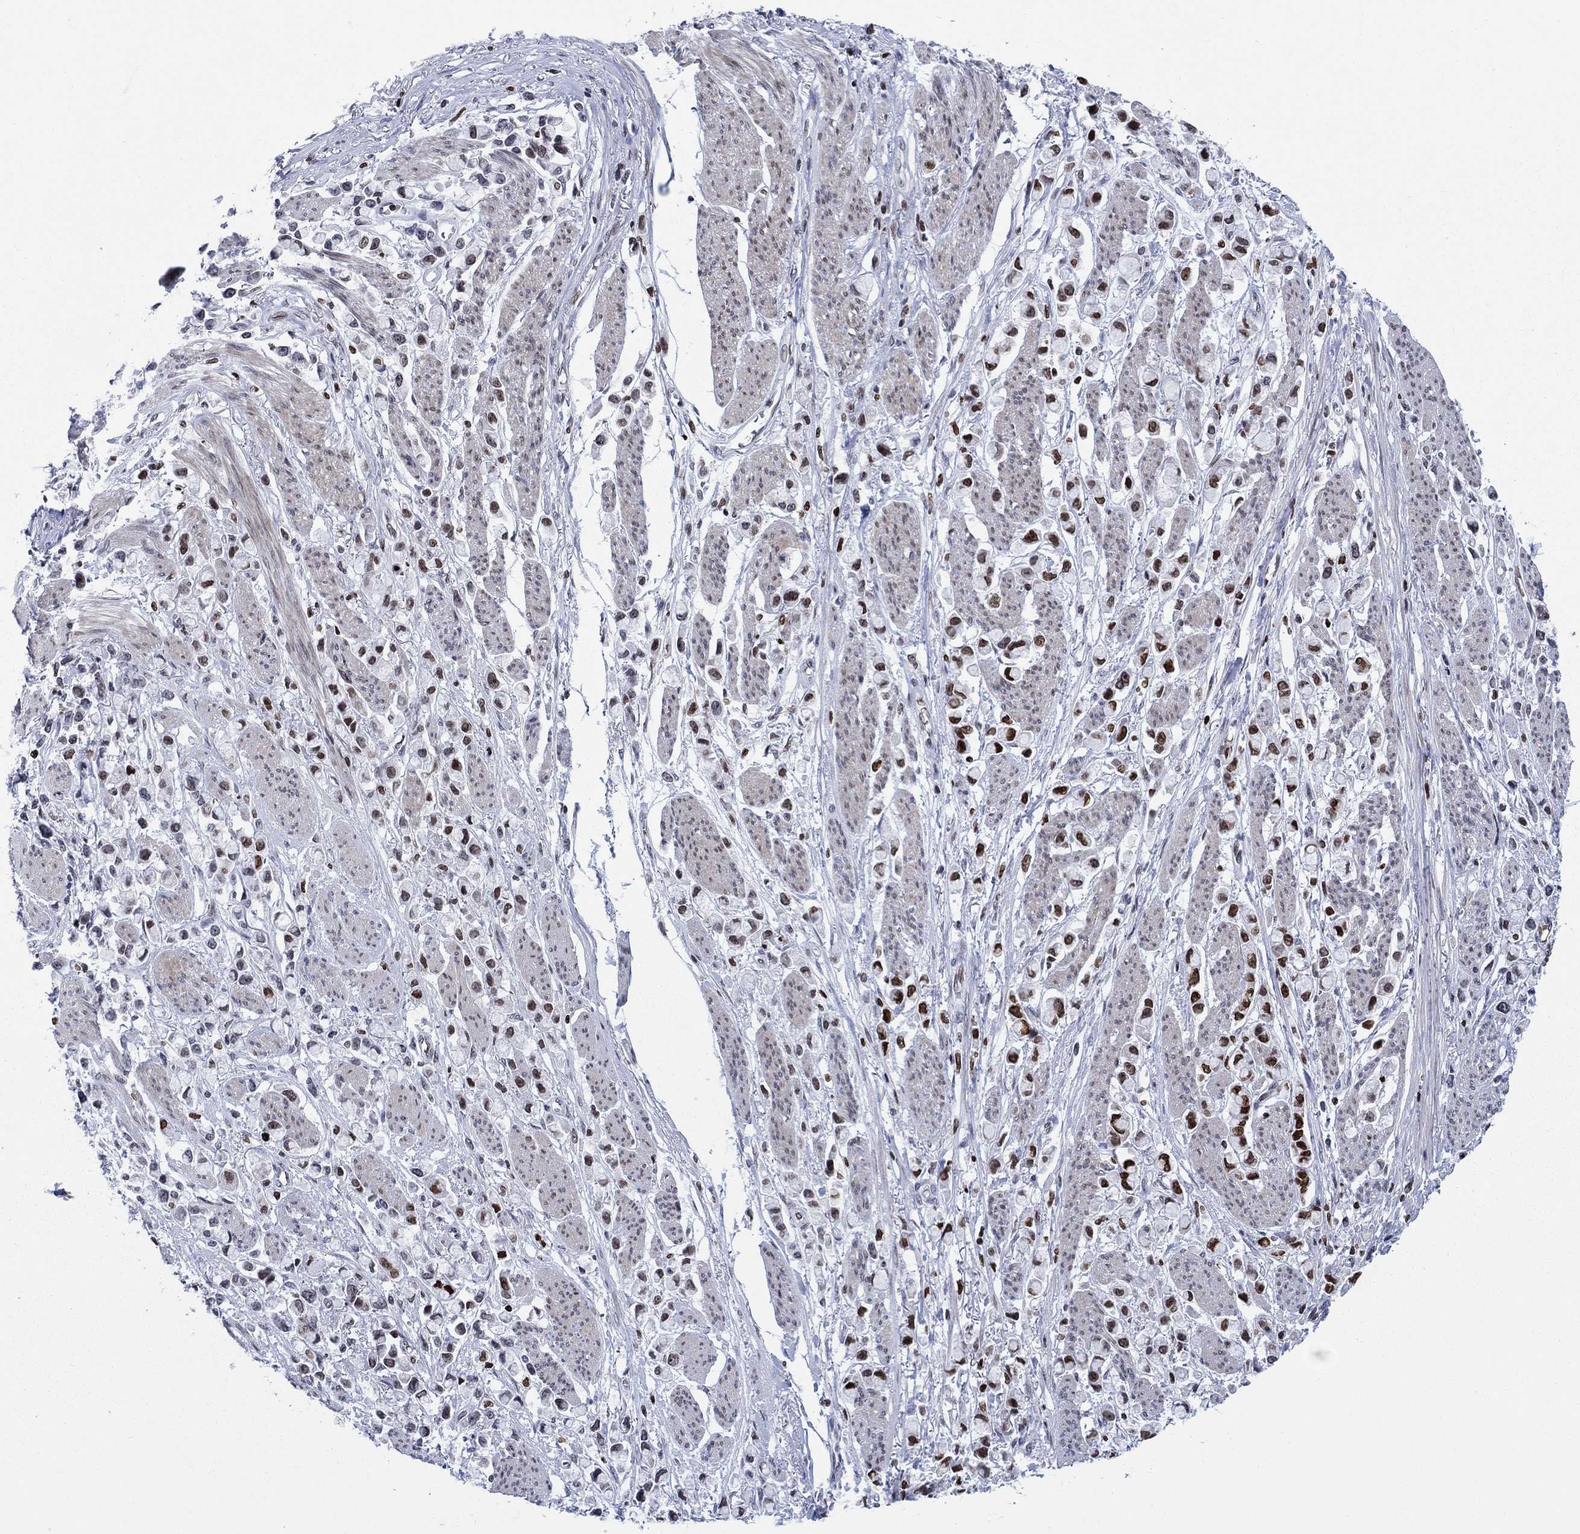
{"staining": {"intensity": "strong", "quantity": "25%-75%", "location": "nuclear"}, "tissue": "stomach cancer", "cell_type": "Tumor cells", "image_type": "cancer", "snomed": [{"axis": "morphology", "description": "Adenocarcinoma, NOS"}, {"axis": "topography", "description": "Stomach"}], "caption": "DAB (3,3'-diaminobenzidine) immunohistochemical staining of human stomach cancer (adenocarcinoma) demonstrates strong nuclear protein positivity in approximately 25%-75% of tumor cells.", "gene": "HMGA1", "patient": {"sex": "female", "age": 81}}